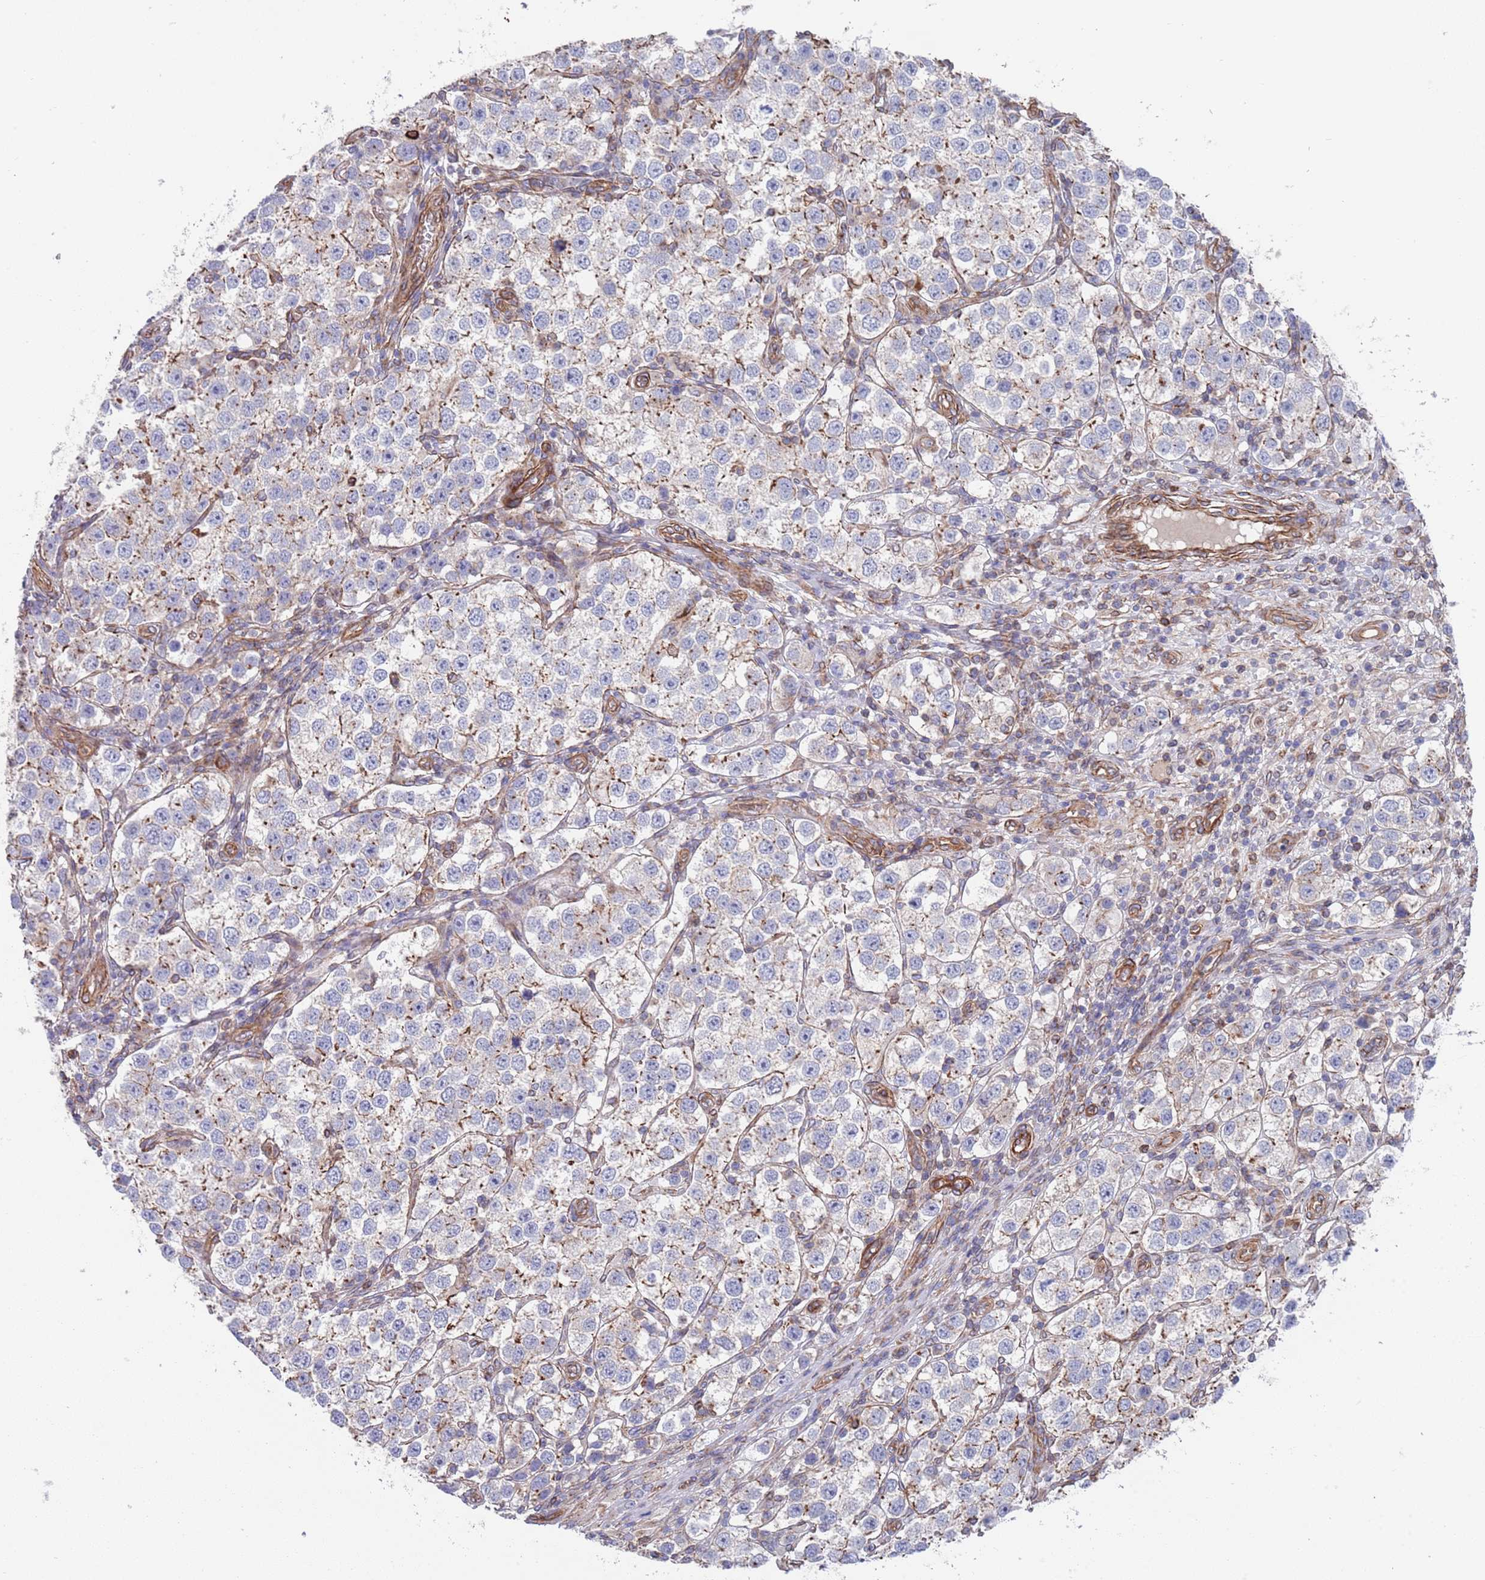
{"staining": {"intensity": "negative", "quantity": "none", "location": "none"}, "tissue": "testis cancer", "cell_type": "Tumor cells", "image_type": "cancer", "snomed": [{"axis": "morphology", "description": "Seminoma, NOS"}, {"axis": "topography", "description": "Testis"}], "caption": "This photomicrograph is of testis seminoma stained with IHC to label a protein in brown with the nuclei are counter-stained blue. There is no staining in tumor cells.", "gene": "JAKMIP2", "patient": {"sex": "male", "age": 37}}